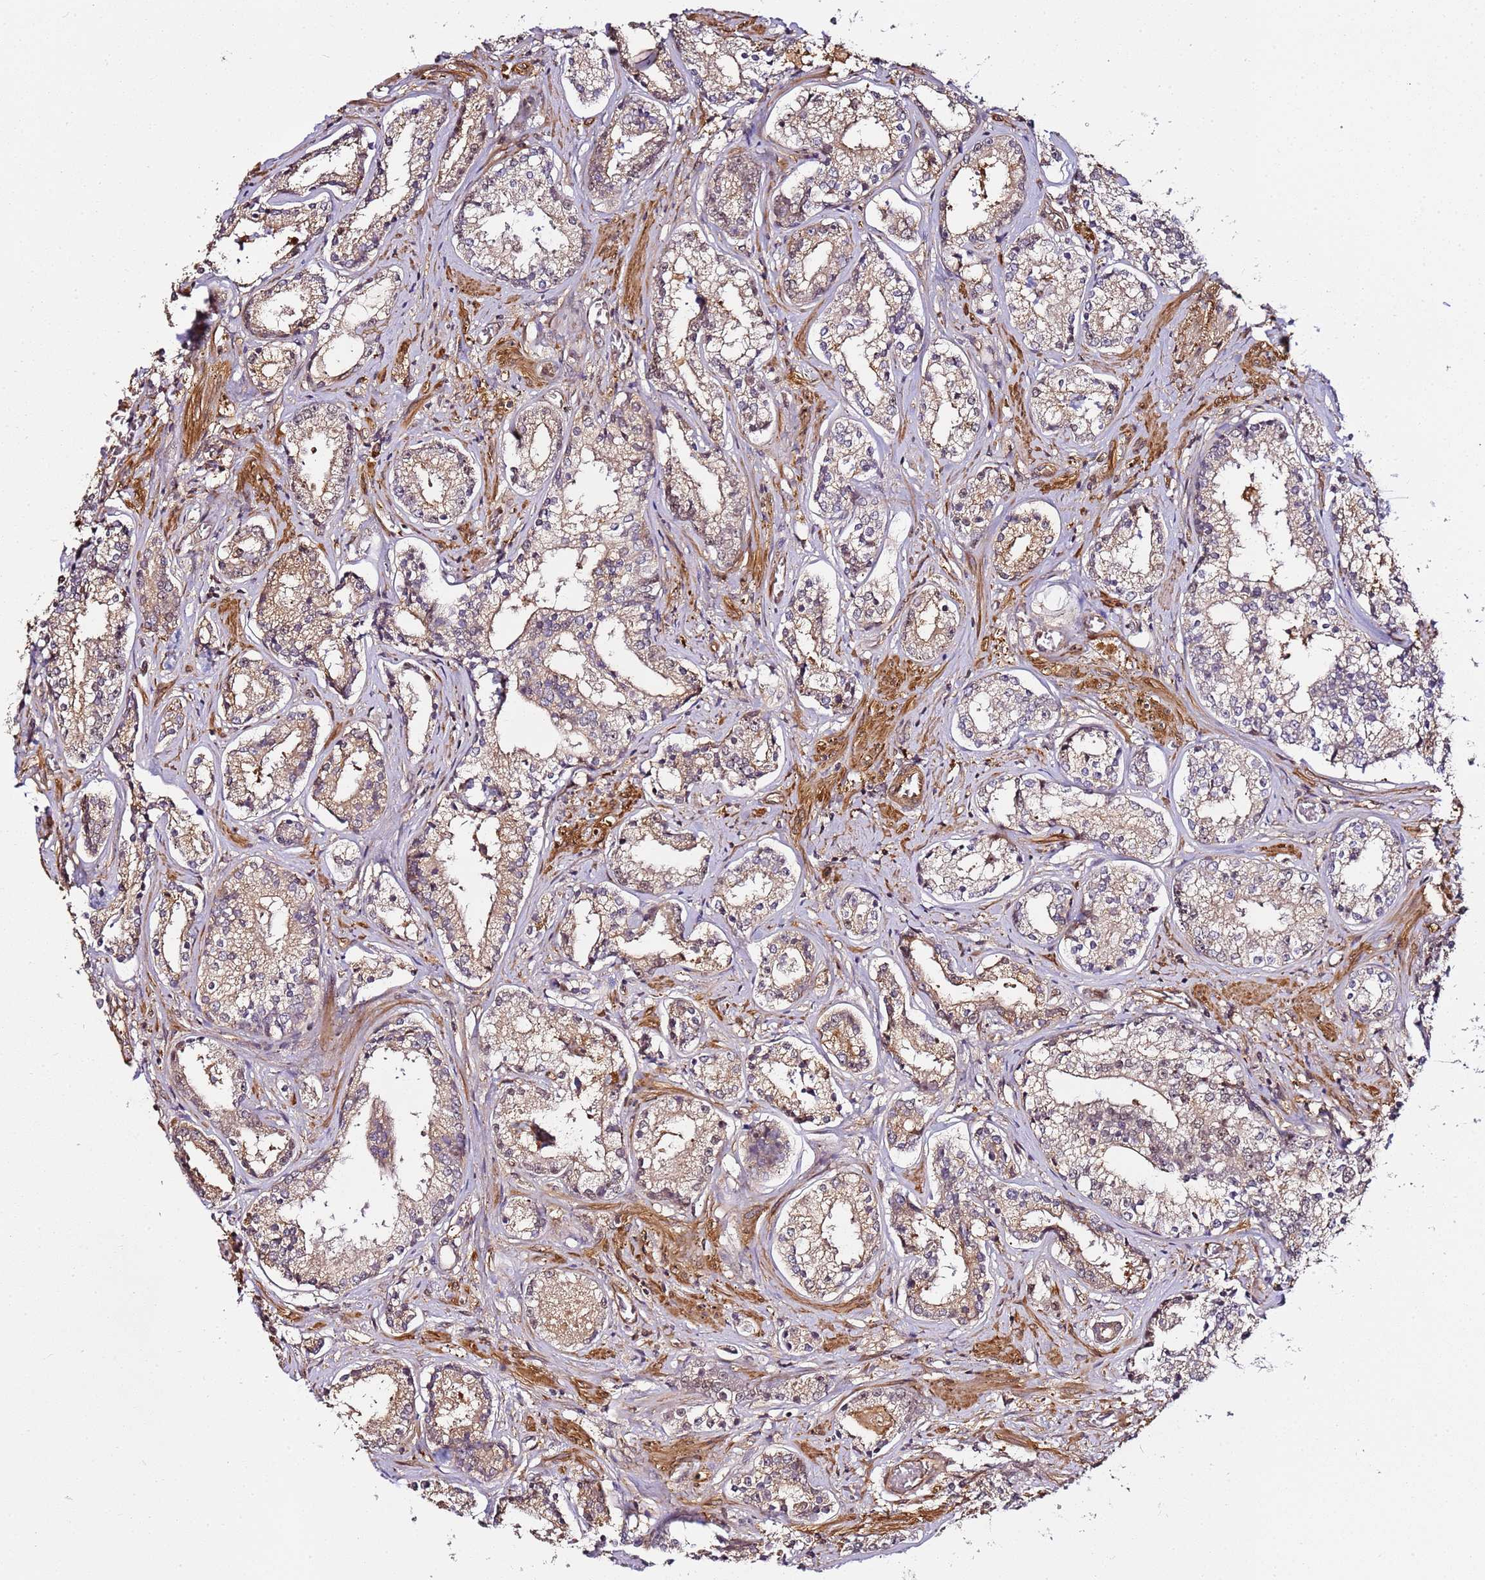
{"staining": {"intensity": "weak", "quantity": ">75%", "location": "cytoplasmic/membranous"}, "tissue": "prostate cancer", "cell_type": "Tumor cells", "image_type": "cancer", "snomed": [{"axis": "morphology", "description": "Adenocarcinoma, High grade"}, {"axis": "topography", "description": "Prostate"}], "caption": "Protein expression by immunohistochemistry (IHC) reveals weak cytoplasmic/membranous expression in approximately >75% of tumor cells in prostate cancer (adenocarcinoma (high-grade)). (brown staining indicates protein expression, while blue staining denotes nuclei).", "gene": "CCNYL1", "patient": {"sex": "male", "age": 58}}